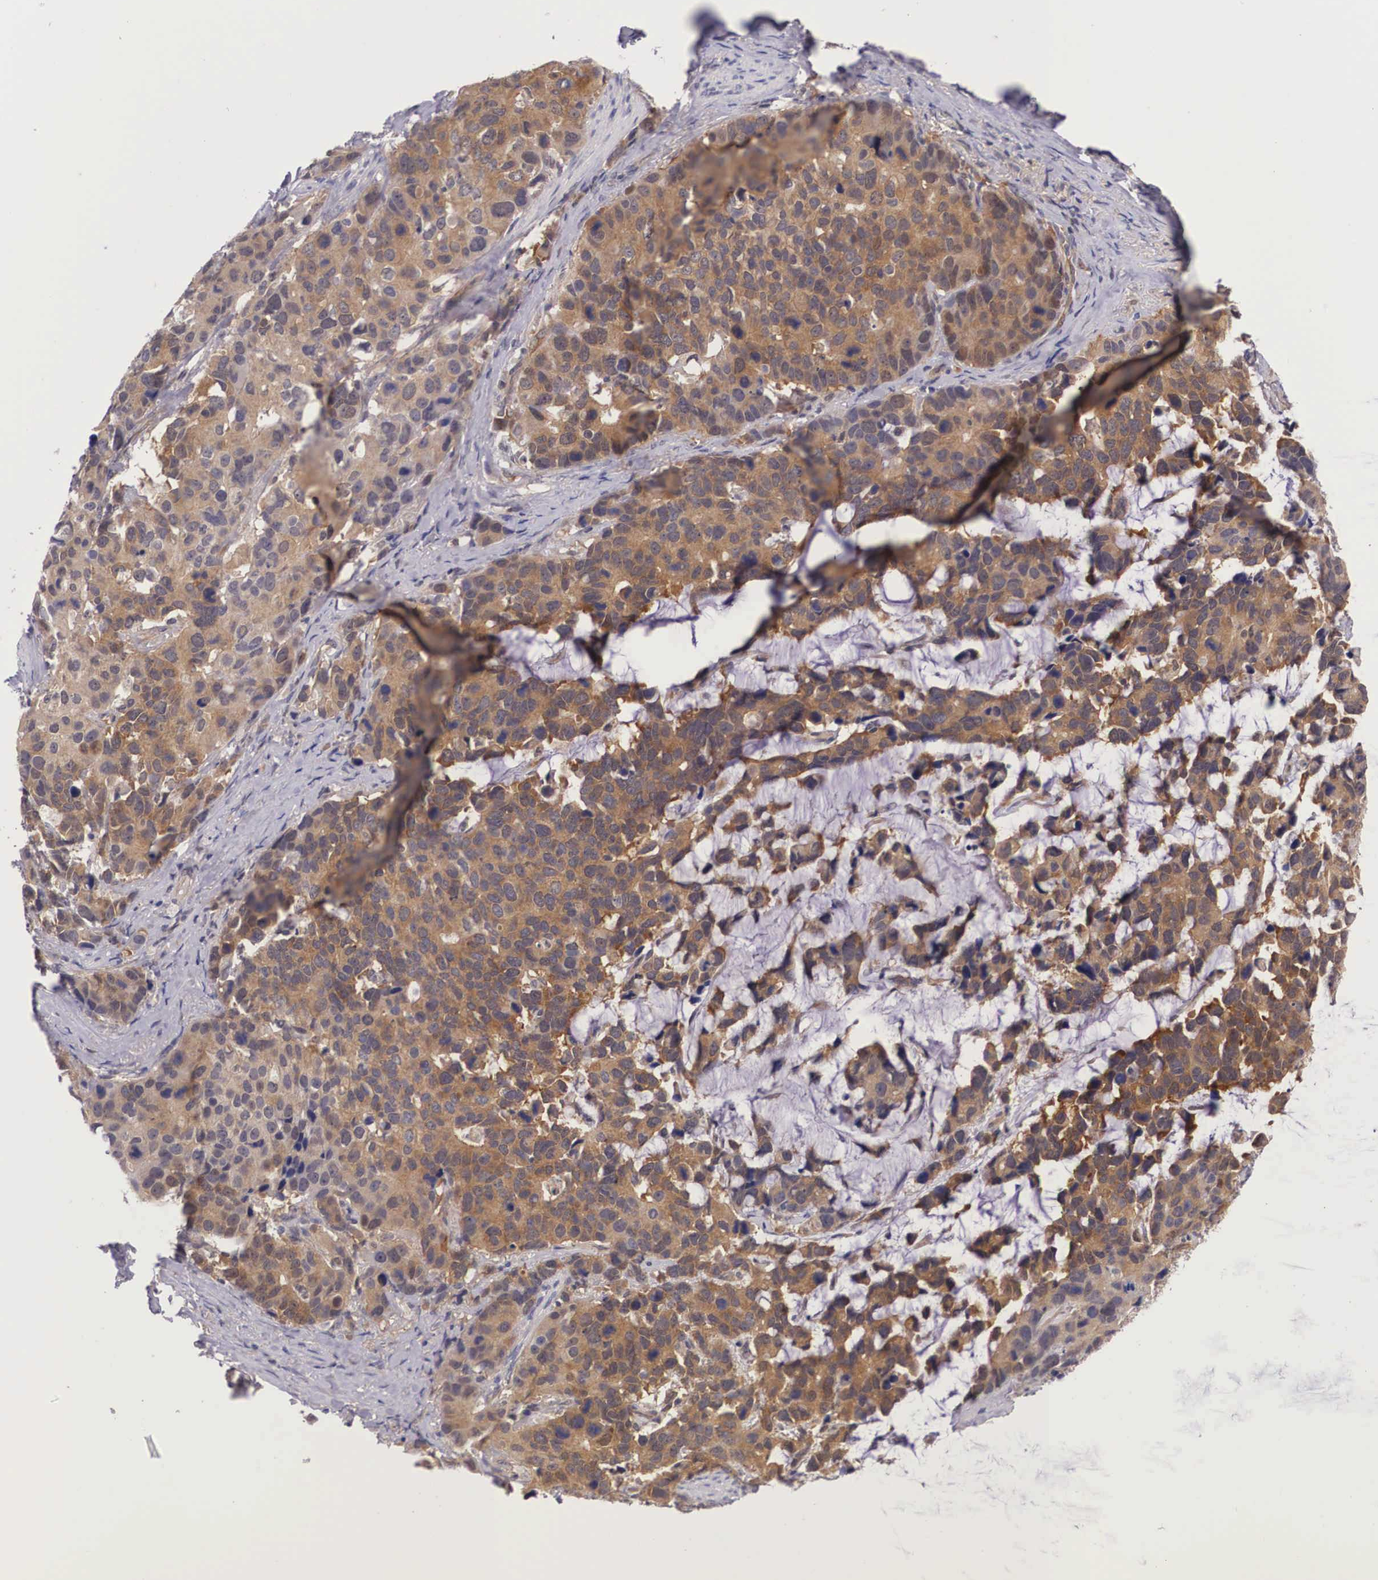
{"staining": {"intensity": "strong", "quantity": ">75%", "location": "cytoplasmic/membranous"}, "tissue": "stomach cancer", "cell_type": "Tumor cells", "image_type": "cancer", "snomed": [{"axis": "morphology", "description": "Adenocarcinoma, NOS"}, {"axis": "topography", "description": "Stomach, upper"}], "caption": "DAB (3,3'-diaminobenzidine) immunohistochemical staining of human stomach cancer (adenocarcinoma) demonstrates strong cytoplasmic/membranous protein positivity in about >75% of tumor cells. (DAB IHC, brown staining for protein, blue staining for nuclei).", "gene": "IGBP1", "patient": {"sex": "male", "age": 71}}